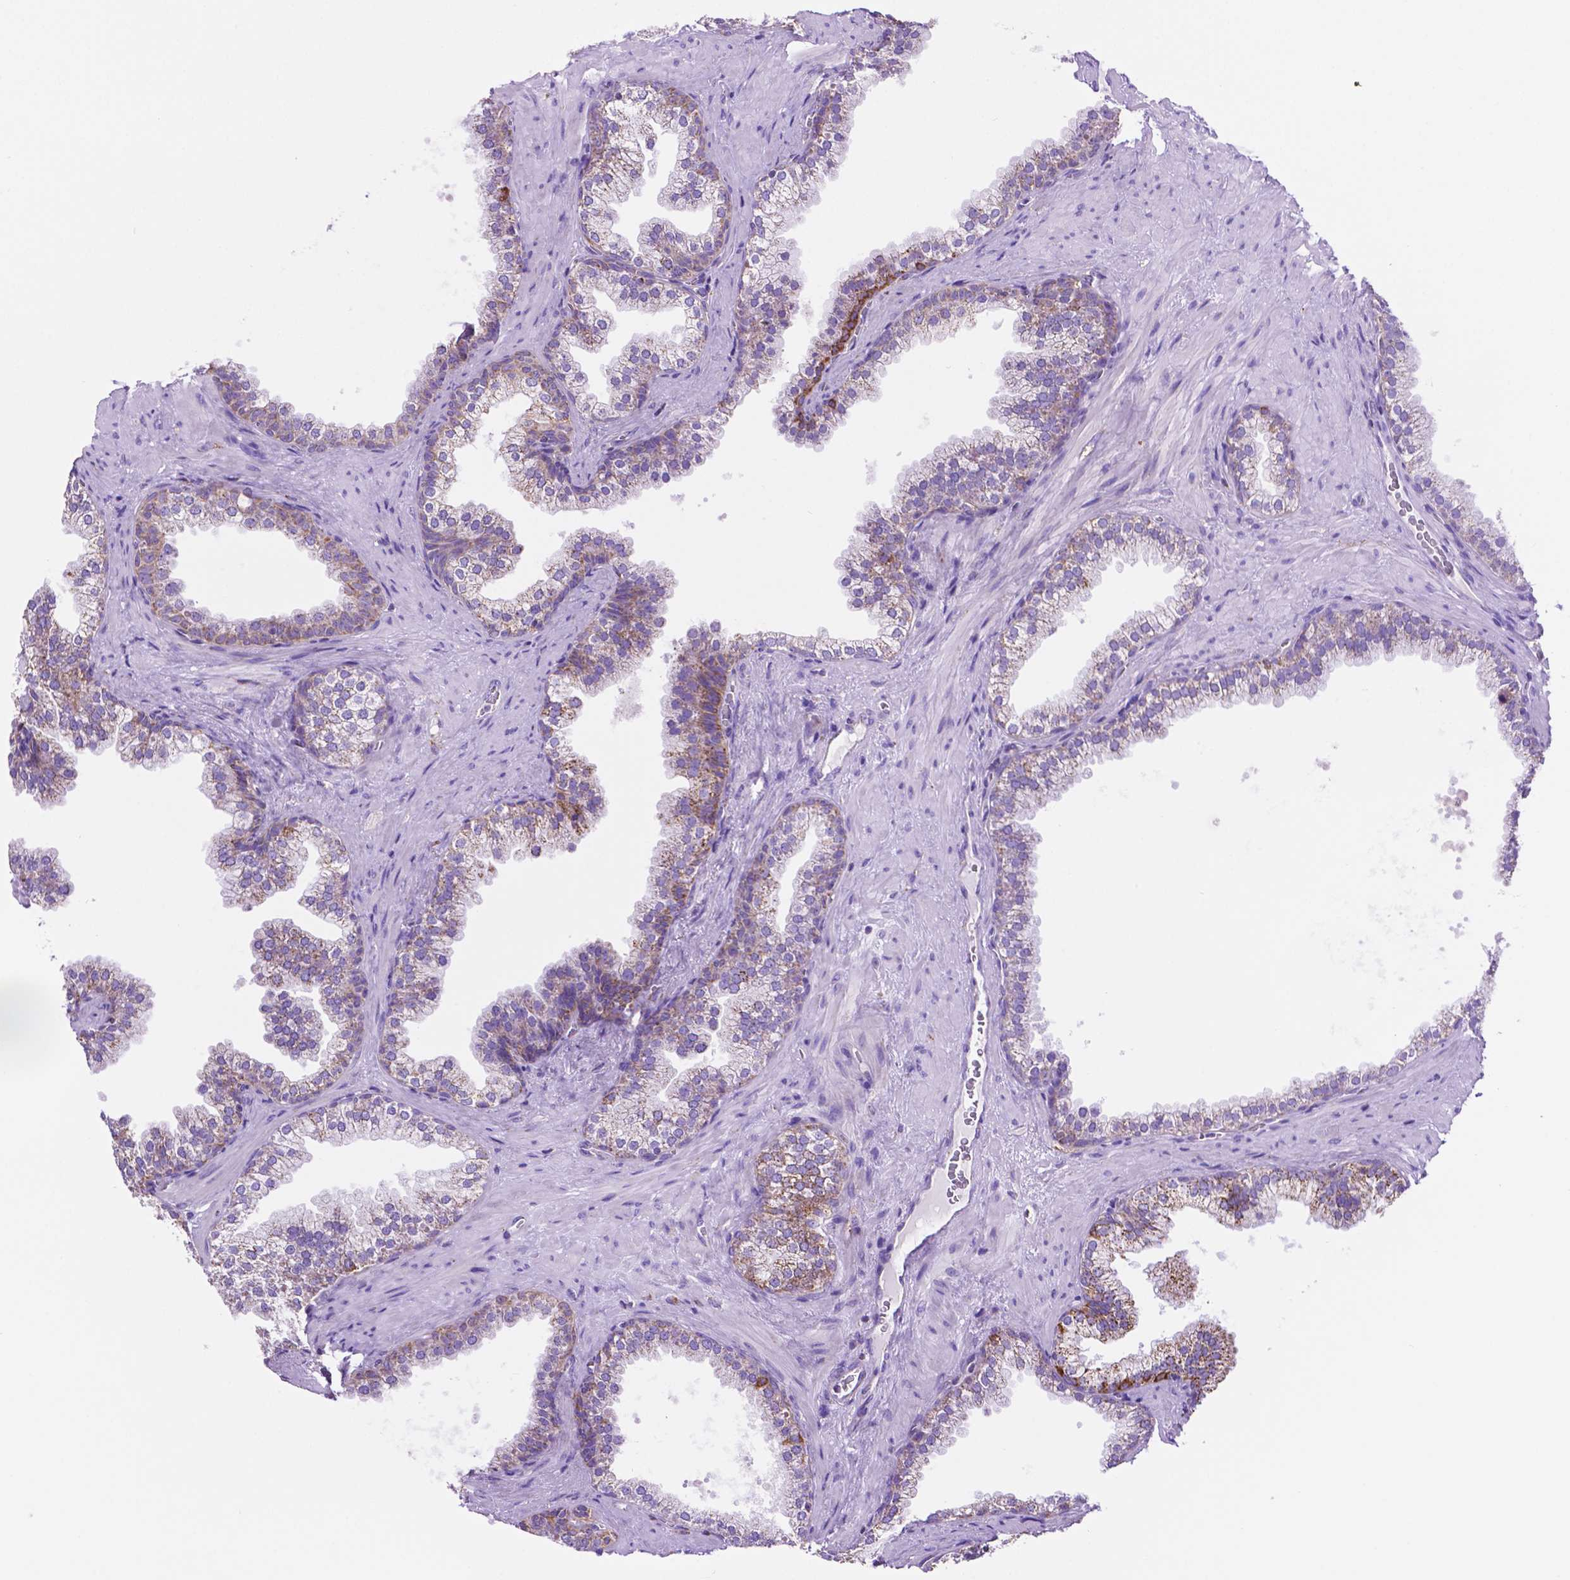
{"staining": {"intensity": "moderate", "quantity": "25%-75%", "location": "cytoplasmic/membranous"}, "tissue": "prostate", "cell_type": "Glandular cells", "image_type": "normal", "snomed": [{"axis": "morphology", "description": "Normal tissue, NOS"}, {"axis": "topography", "description": "Prostate"}], "caption": "Immunohistochemical staining of unremarkable human prostate exhibits moderate cytoplasmic/membranous protein staining in approximately 25%-75% of glandular cells.", "gene": "GDPD5", "patient": {"sex": "male", "age": 79}}